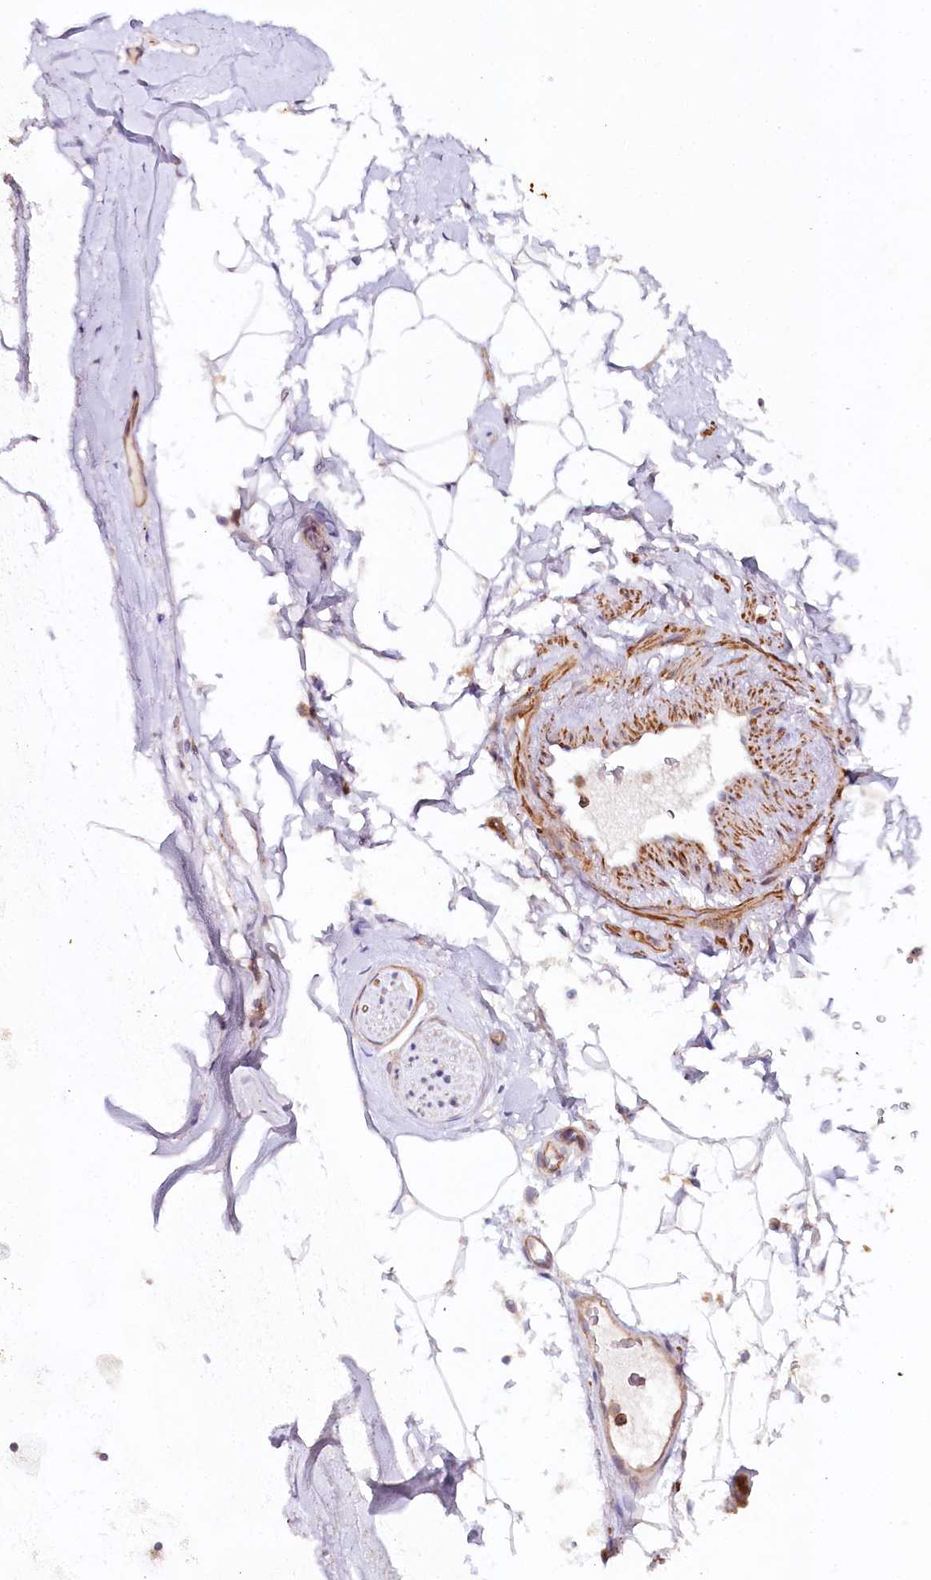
{"staining": {"intensity": "negative", "quantity": "none", "location": "none"}, "tissue": "adipose tissue", "cell_type": "Adipocytes", "image_type": "normal", "snomed": [{"axis": "morphology", "description": "Normal tissue, NOS"}, {"axis": "topography", "description": "Cartilage tissue"}, {"axis": "topography", "description": "Bronchus"}], "caption": "A high-resolution photomicrograph shows immunohistochemistry (IHC) staining of normal adipose tissue, which displays no significant expression in adipocytes. Nuclei are stained in blue.", "gene": "ALDH3B1", "patient": {"sex": "female", "age": 73}}